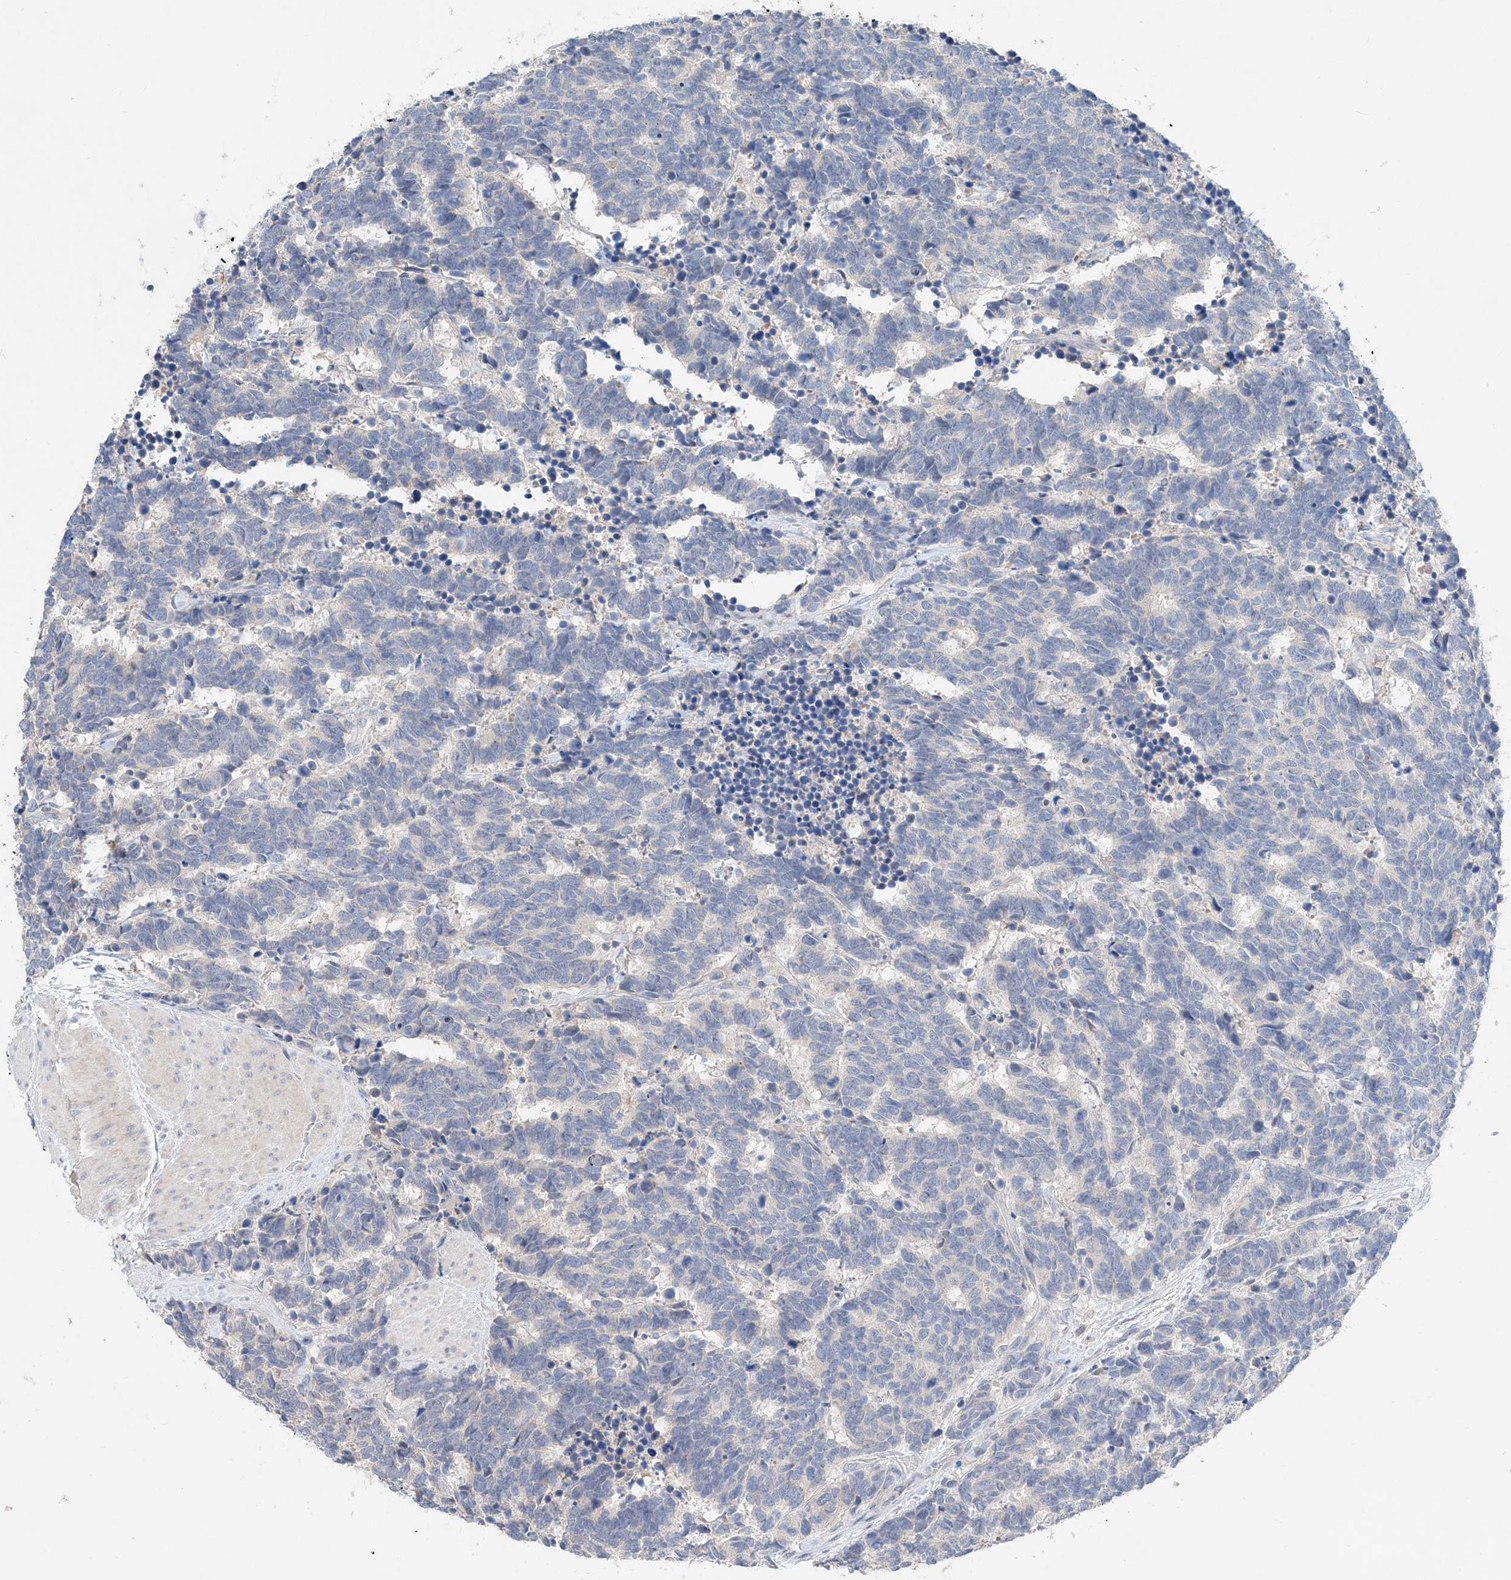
{"staining": {"intensity": "negative", "quantity": "none", "location": "none"}, "tissue": "carcinoid", "cell_type": "Tumor cells", "image_type": "cancer", "snomed": [{"axis": "morphology", "description": "Carcinoma, NOS"}, {"axis": "morphology", "description": "Carcinoid, malignant, NOS"}, {"axis": "topography", "description": "Urinary bladder"}], "caption": "DAB (3,3'-diaminobenzidine) immunohistochemical staining of carcinoid shows no significant positivity in tumor cells. (DAB IHC with hematoxylin counter stain).", "gene": "FUCA2", "patient": {"sex": "male", "age": 57}}